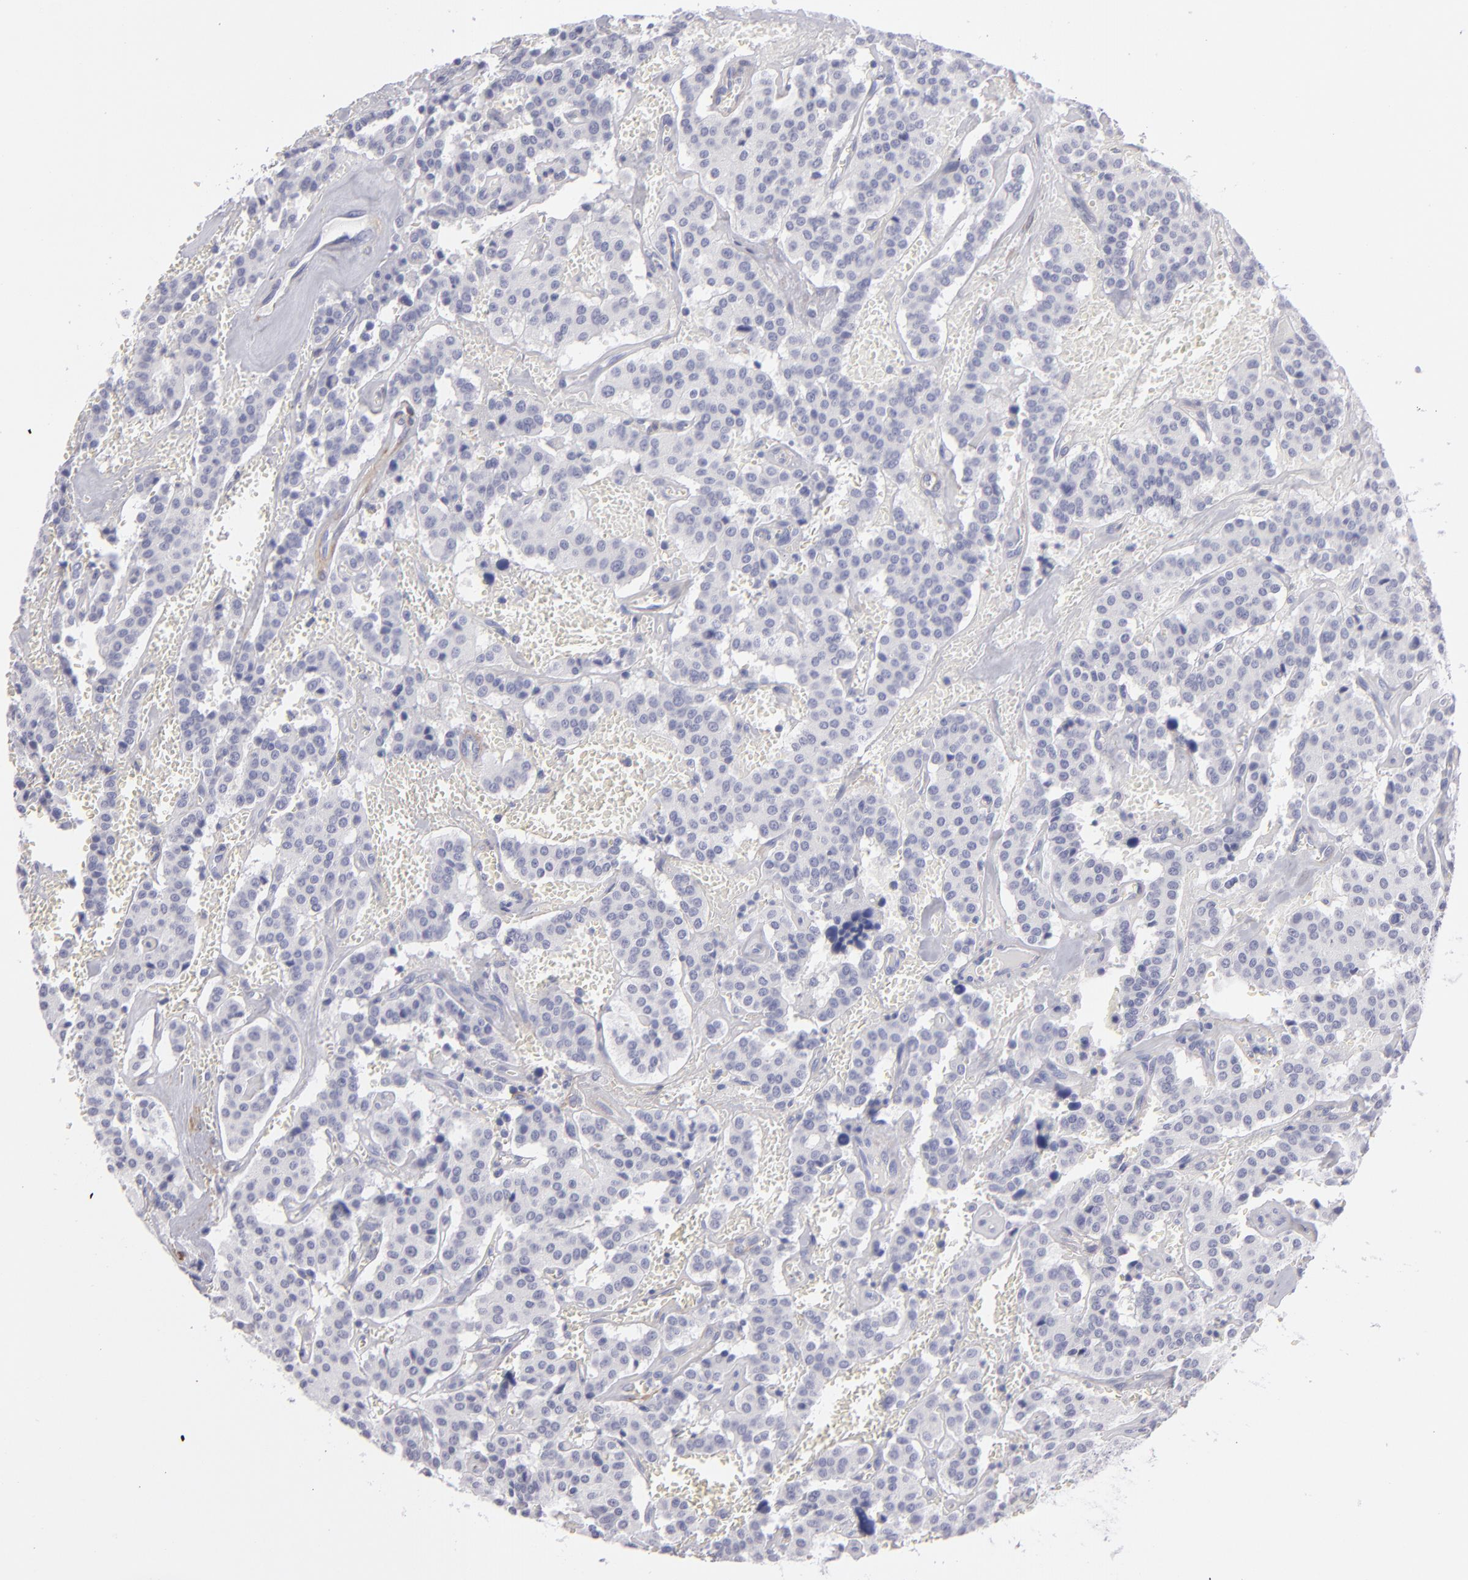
{"staining": {"intensity": "negative", "quantity": "none", "location": "none"}, "tissue": "carcinoid", "cell_type": "Tumor cells", "image_type": "cancer", "snomed": [{"axis": "morphology", "description": "Carcinoid, malignant, NOS"}, {"axis": "topography", "description": "Bronchus"}], "caption": "IHC micrograph of neoplastic tissue: carcinoid stained with DAB (3,3'-diaminobenzidine) reveals no significant protein expression in tumor cells.", "gene": "MYH11", "patient": {"sex": "male", "age": 55}}